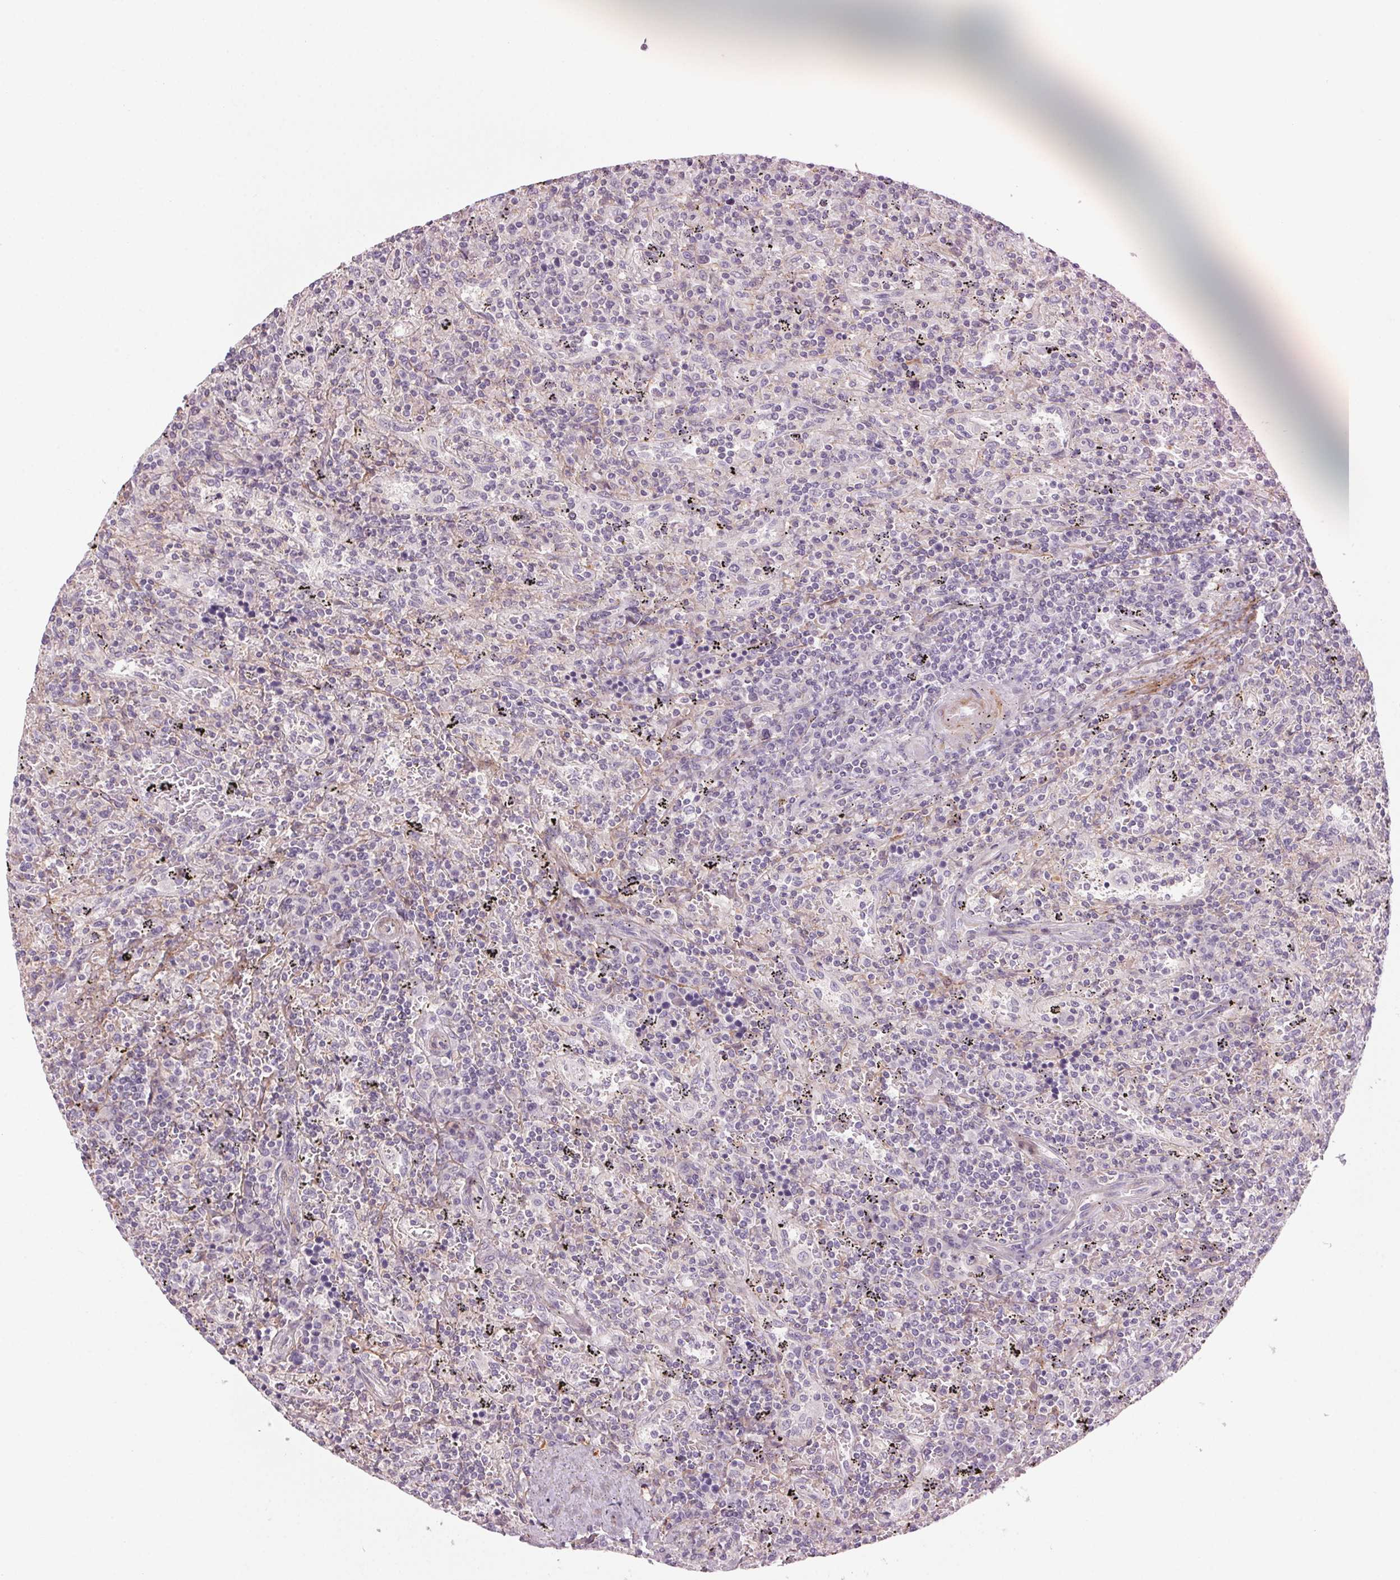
{"staining": {"intensity": "negative", "quantity": "none", "location": "none"}, "tissue": "lymphoma", "cell_type": "Tumor cells", "image_type": "cancer", "snomed": [{"axis": "morphology", "description": "Malignant lymphoma, non-Hodgkin's type, Low grade"}, {"axis": "topography", "description": "Spleen"}], "caption": "An image of low-grade malignant lymphoma, non-Hodgkin's type stained for a protein exhibits no brown staining in tumor cells.", "gene": "HHLA2", "patient": {"sex": "male", "age": 62}}